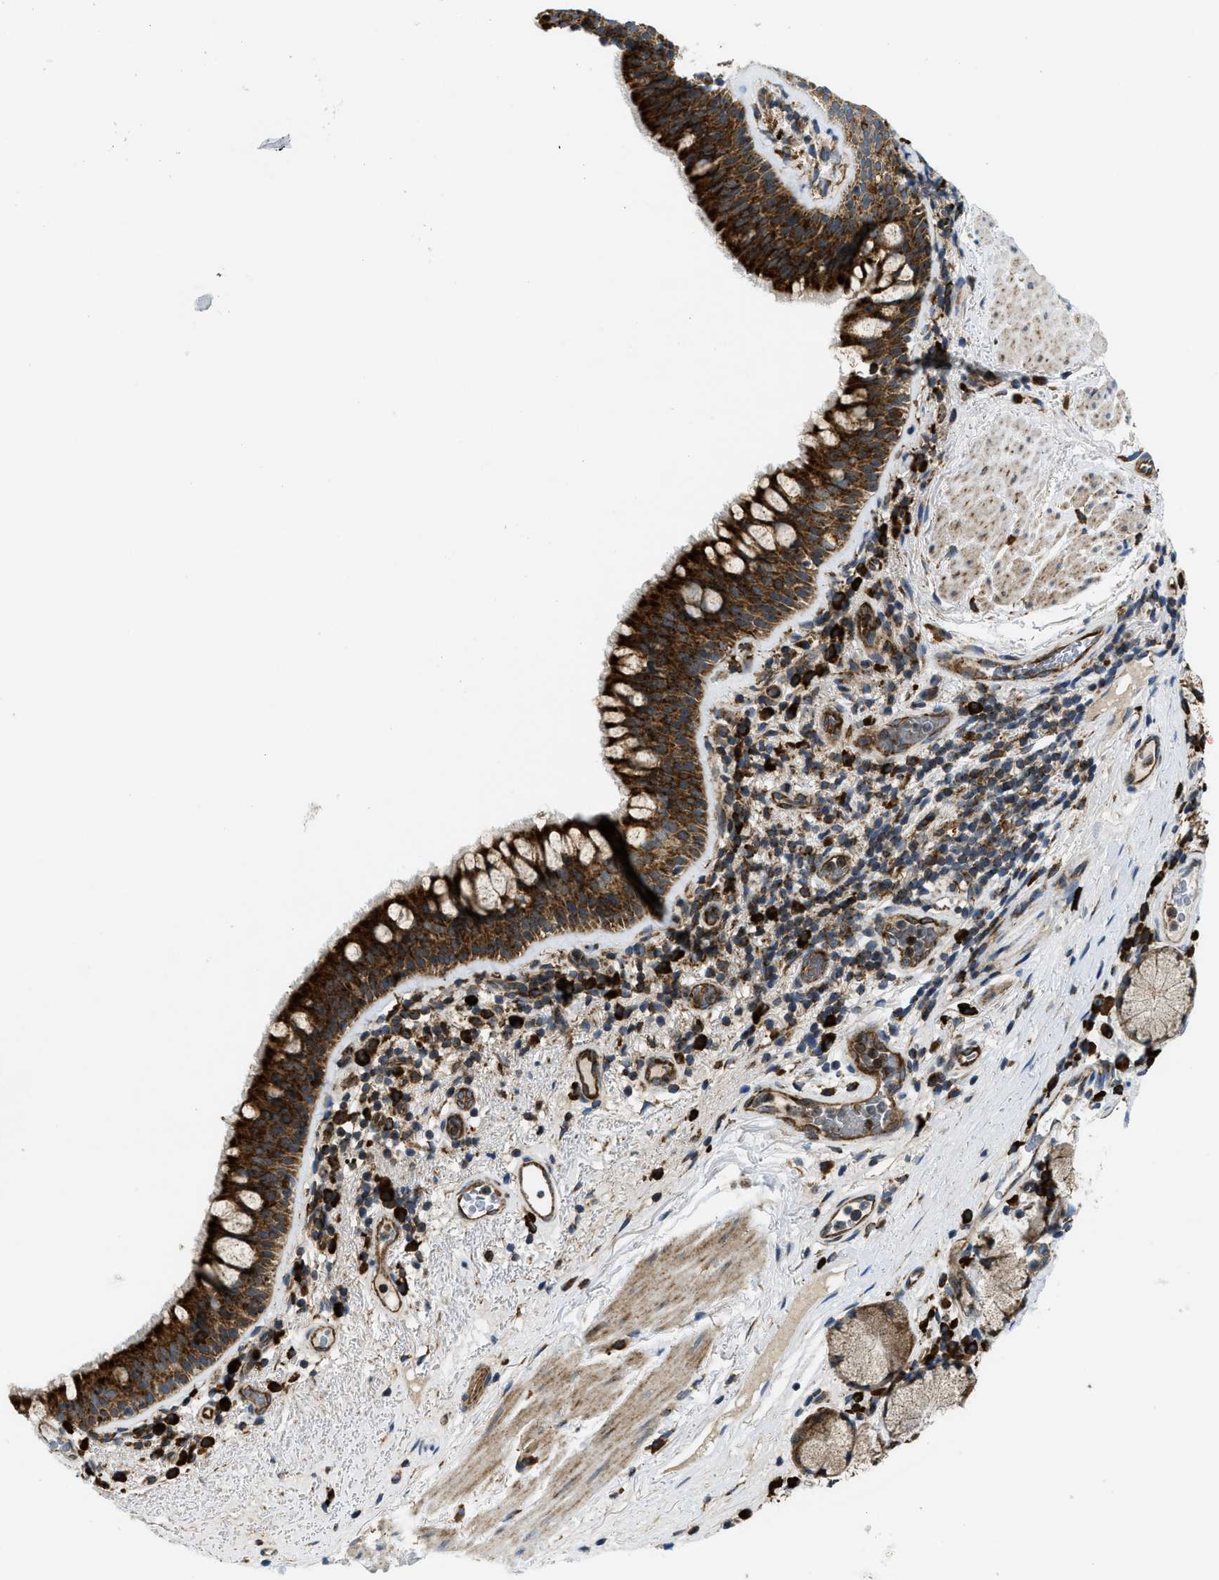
{"staining": {"intensity": "strong", "quantity": ">75%", "location": "cytoplasmic/membranous"}, "tissue": "bronchus", "cell_type": "Respiratory epithelial cells", "image_type": "normal", "snomed": [{"axis": "morphology", "description": "Normal tissue, NOS"}, {"axis": "morphology", "description": "Inflammation, NOS"}, {"axis": "topography", "description": "Cartilage tissue"}, {"axis": "topography", "description": "Bronchus"}], "caption": "Human bronchus stained with a brown dye demonstrates strong cytoplasmic/membranous positive staining in about >75% of respiratory epithelial cells.", "gene": "CSPG4", "patient": {"sex": "male", "age": 77}}